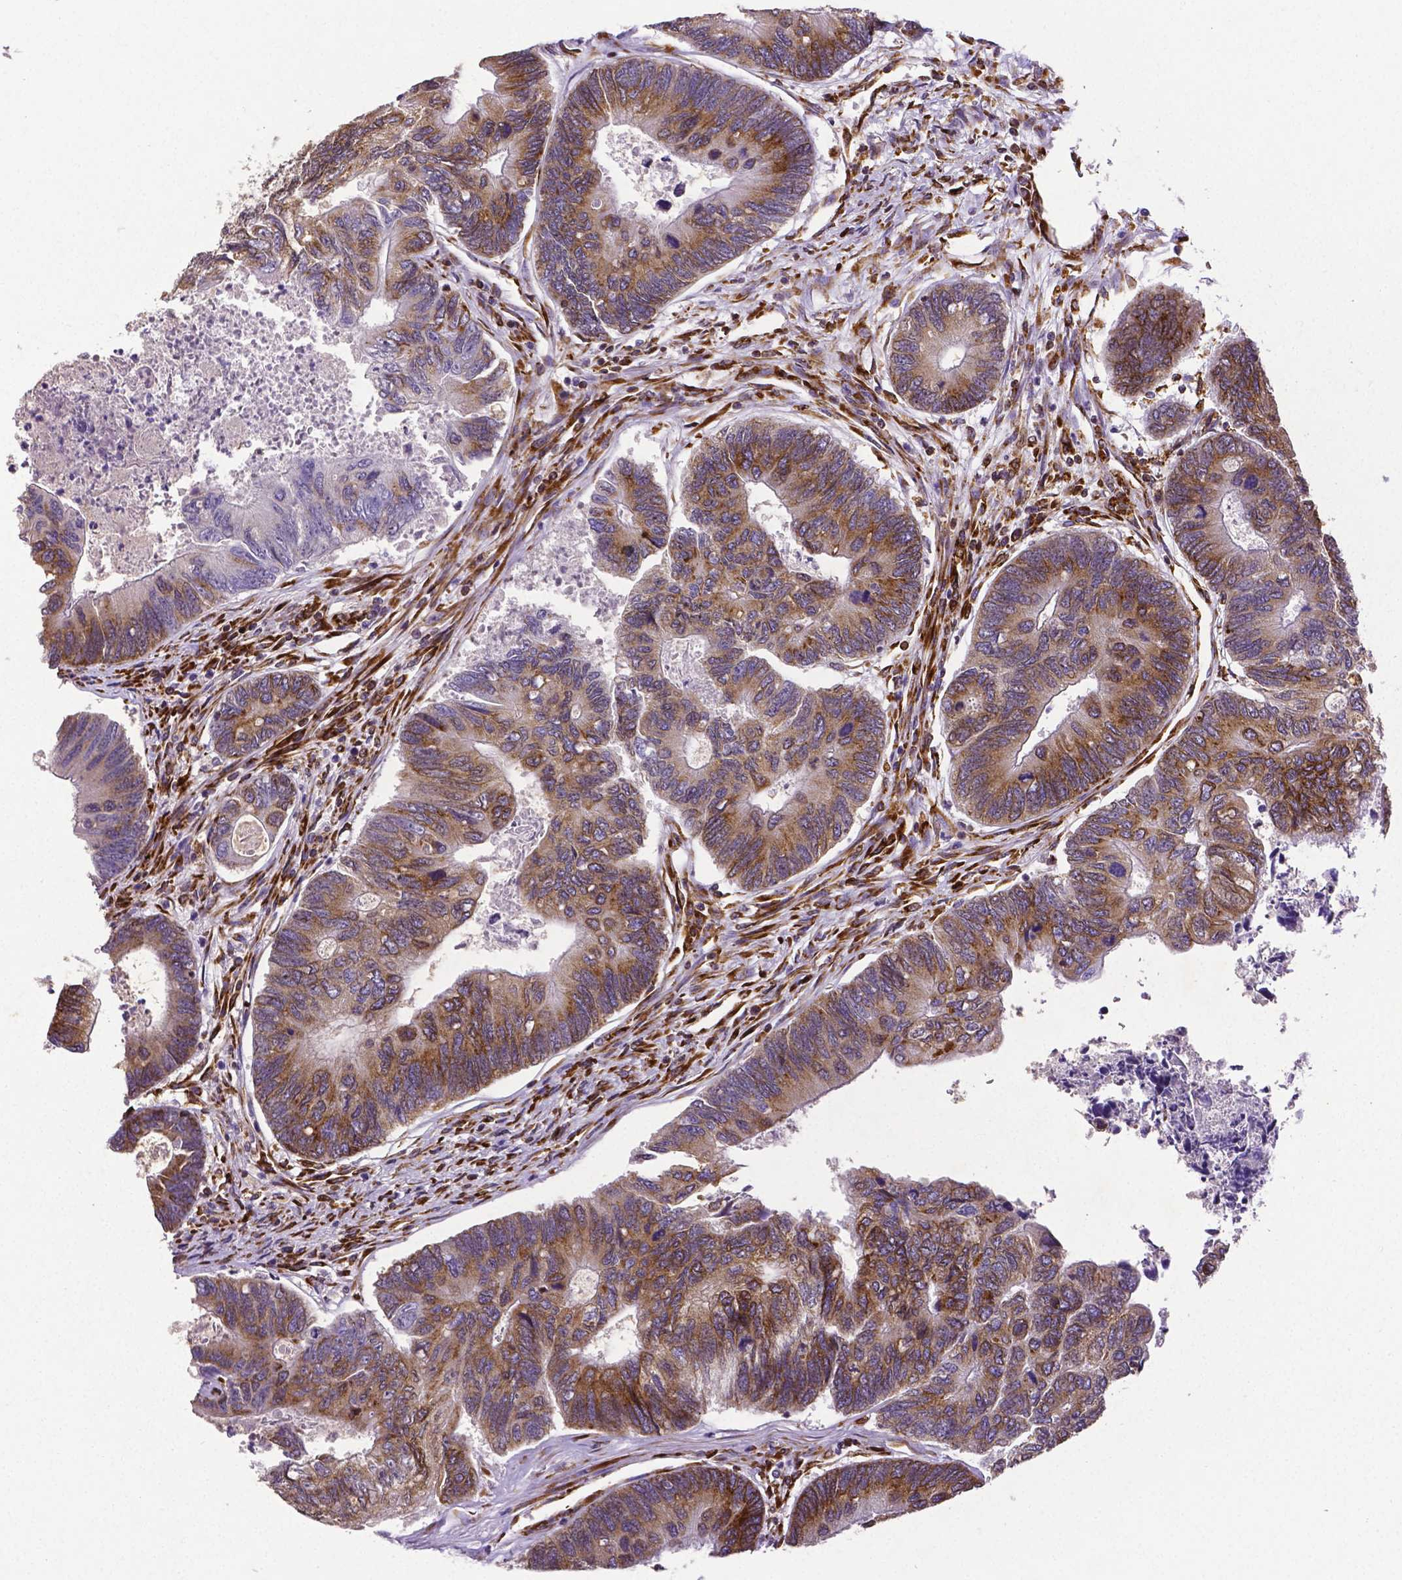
{"staining": {"intensity": "strong", "quantity": ">75%", "location": "cytoplasmic/membranous"}, "tissue": "colorectal cancer", "cell_type": "Tumor cells", "image_type": "cancer", "snomed": [{"axis": "morphology", "description": "Adenocarcinoma, NOS"}, {"axis": "topography", "description": "Colon"}], "caption": "Colorectal adenocarcinoma stained with a protein marker exhibits strong staining in tumor cells.", "gene": "MTDH", "patient": {"sex": "female", "age": 67}}